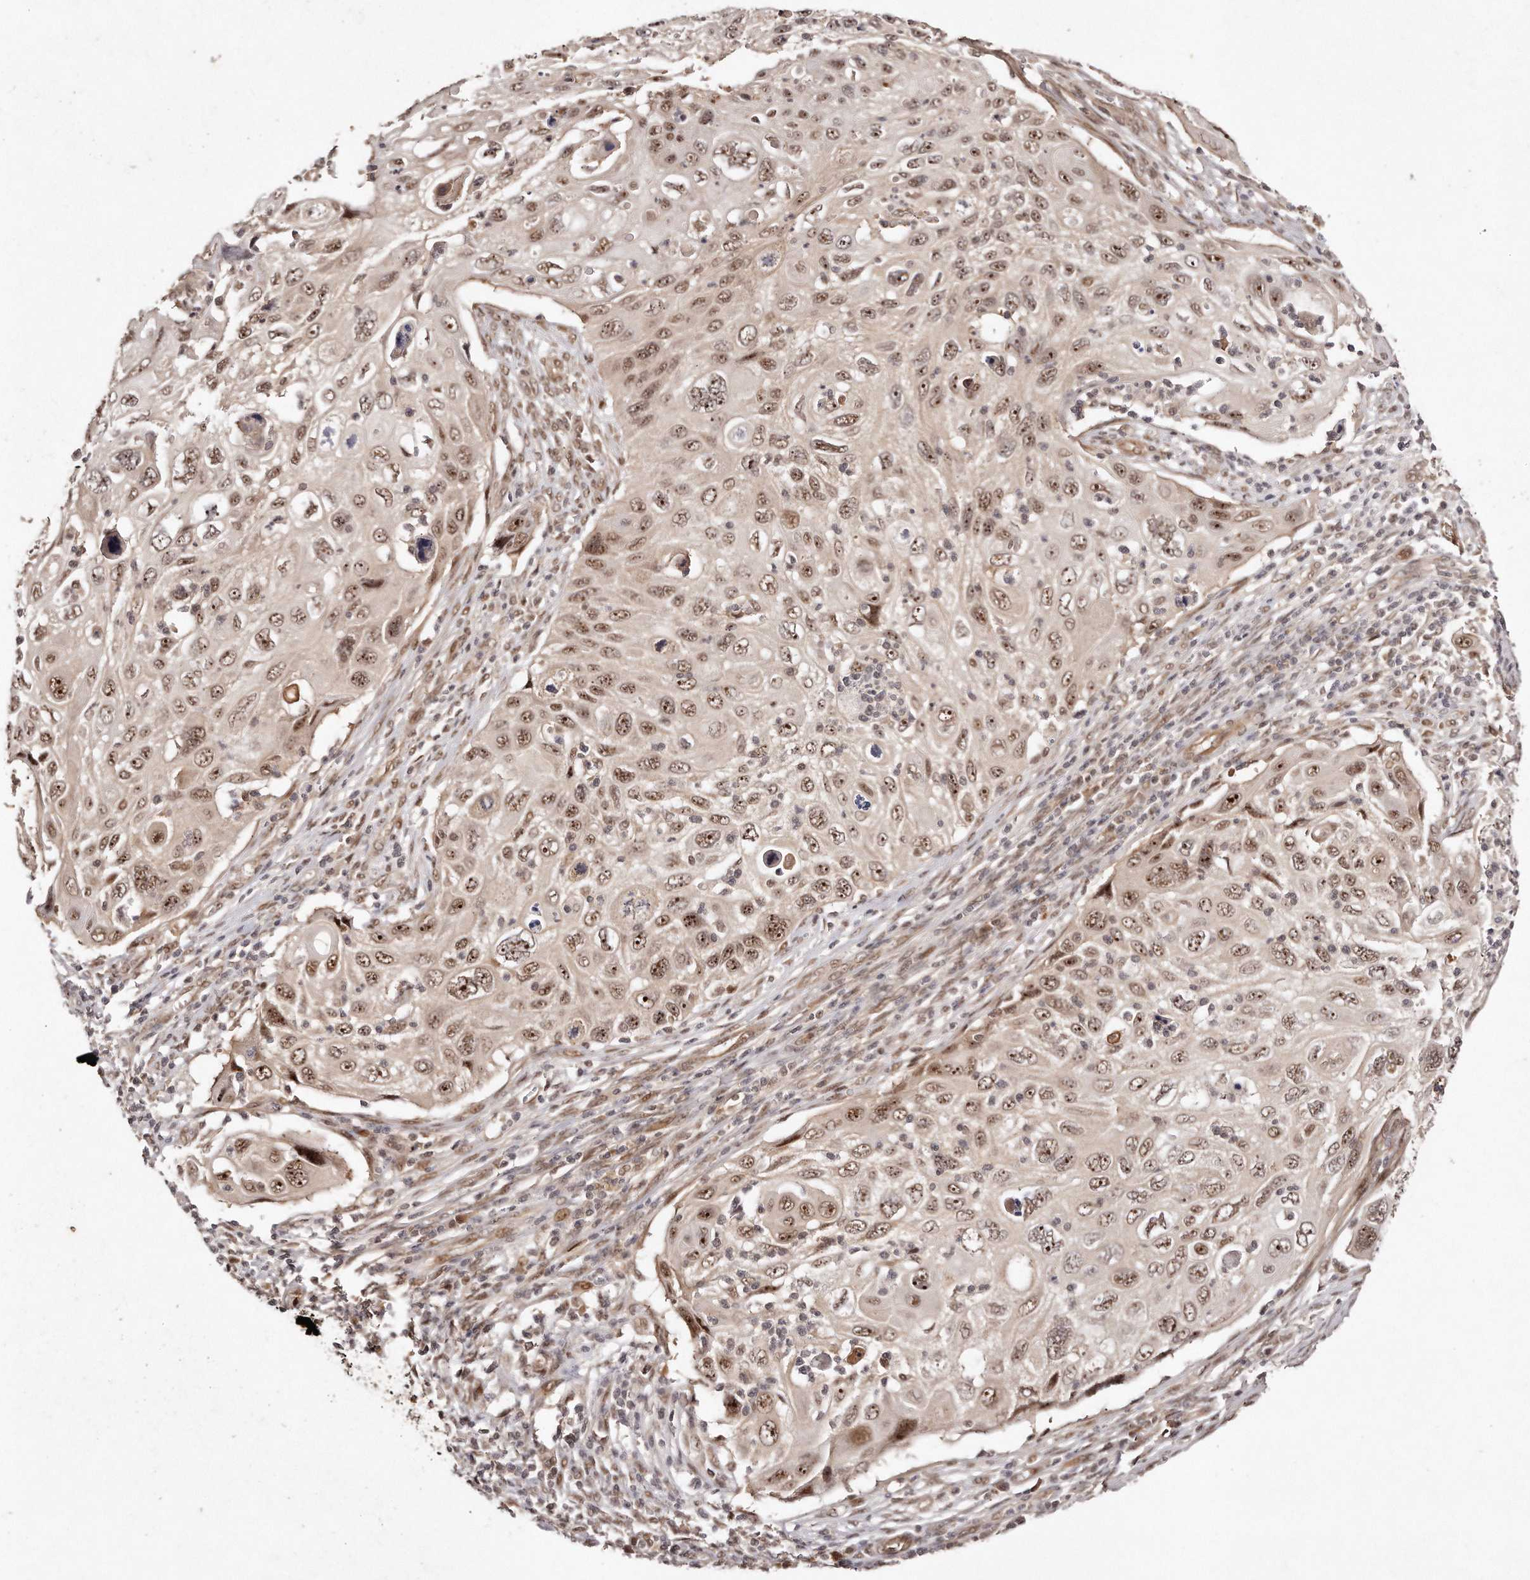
{"staining": {"intensity": "moderate", "quantity": ">75%", "location": "nuclear"}, "tissue": "cervical cancer", "cell_type": "Tumor cells", "image_type": "cancer", "snomed": [{"axis": "morphology", "description": "Squamous cell carcinoma, NOS"}, {"axis": "topography", "description": "Cervix"}], "caption": "This image reveals immunohistochemistry (IHC) staining of cervical squamous cell carcinoma, with medium moderate nuclear positivity in about >75% of tumor cells.", "gene": "SOX4", "patient": {"sex": "female", "age": 70}}